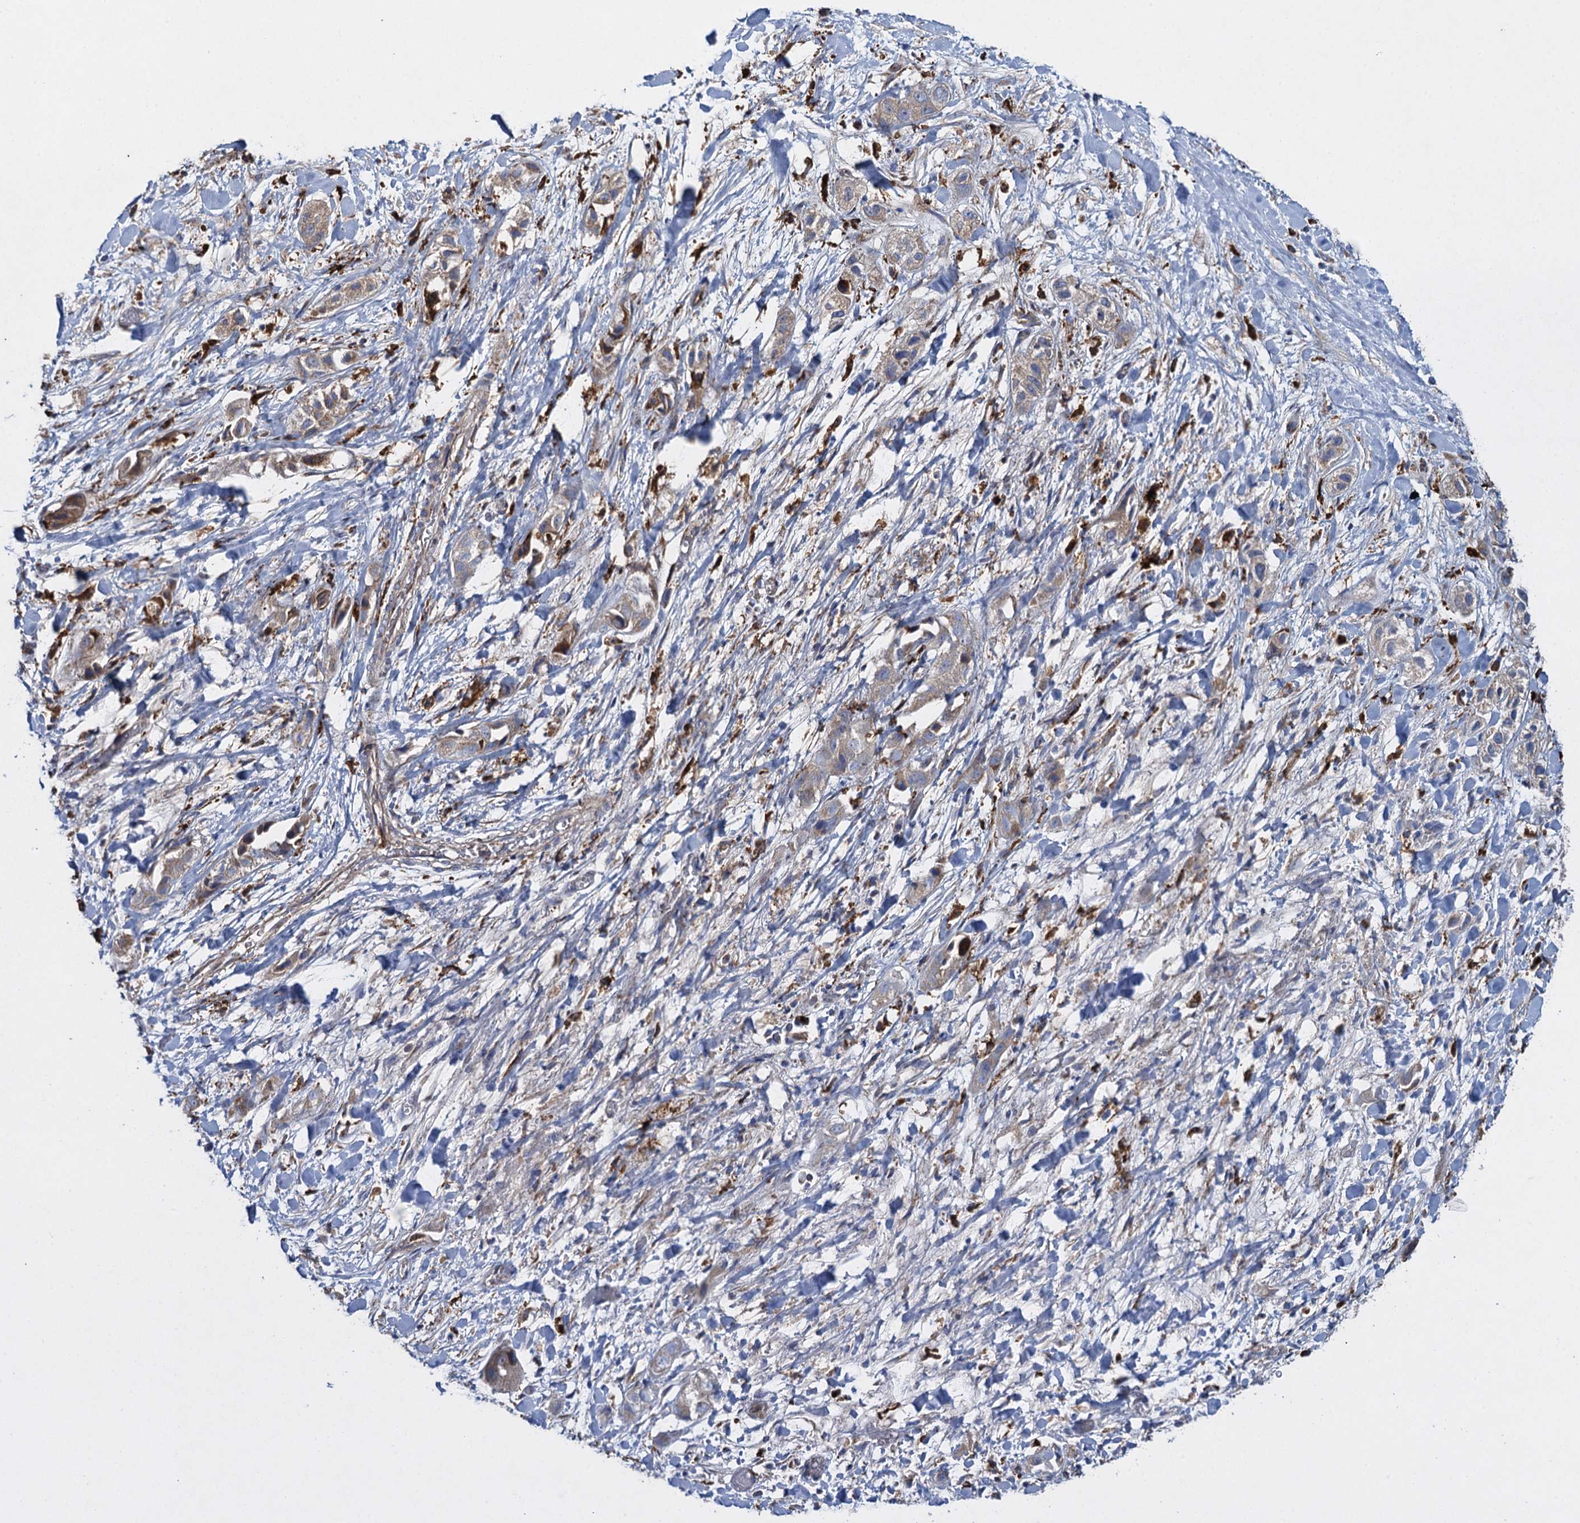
{"staining": {"intensity": "moderate", "quantity": ">75%", "location": "cytoplasmic/membranous"}, "tissue": "liver cancer", "cell_type": "Tumor cells", "image_type": "cancer", "snomed": [{"axis": "morphology", "description": "Cholangiocarcinoma"}, {"axis": "topography", "description": "Liver"}], "caption": "This histopathology image displays immunohistochemistry staining of cholangiocarcinoma (liver), with medium moderate cytoplasmic/membranous expression in about >75% of tumor cells.", "gene": "TXNDC11", "patient": {"sex": "female", "age": 52}}